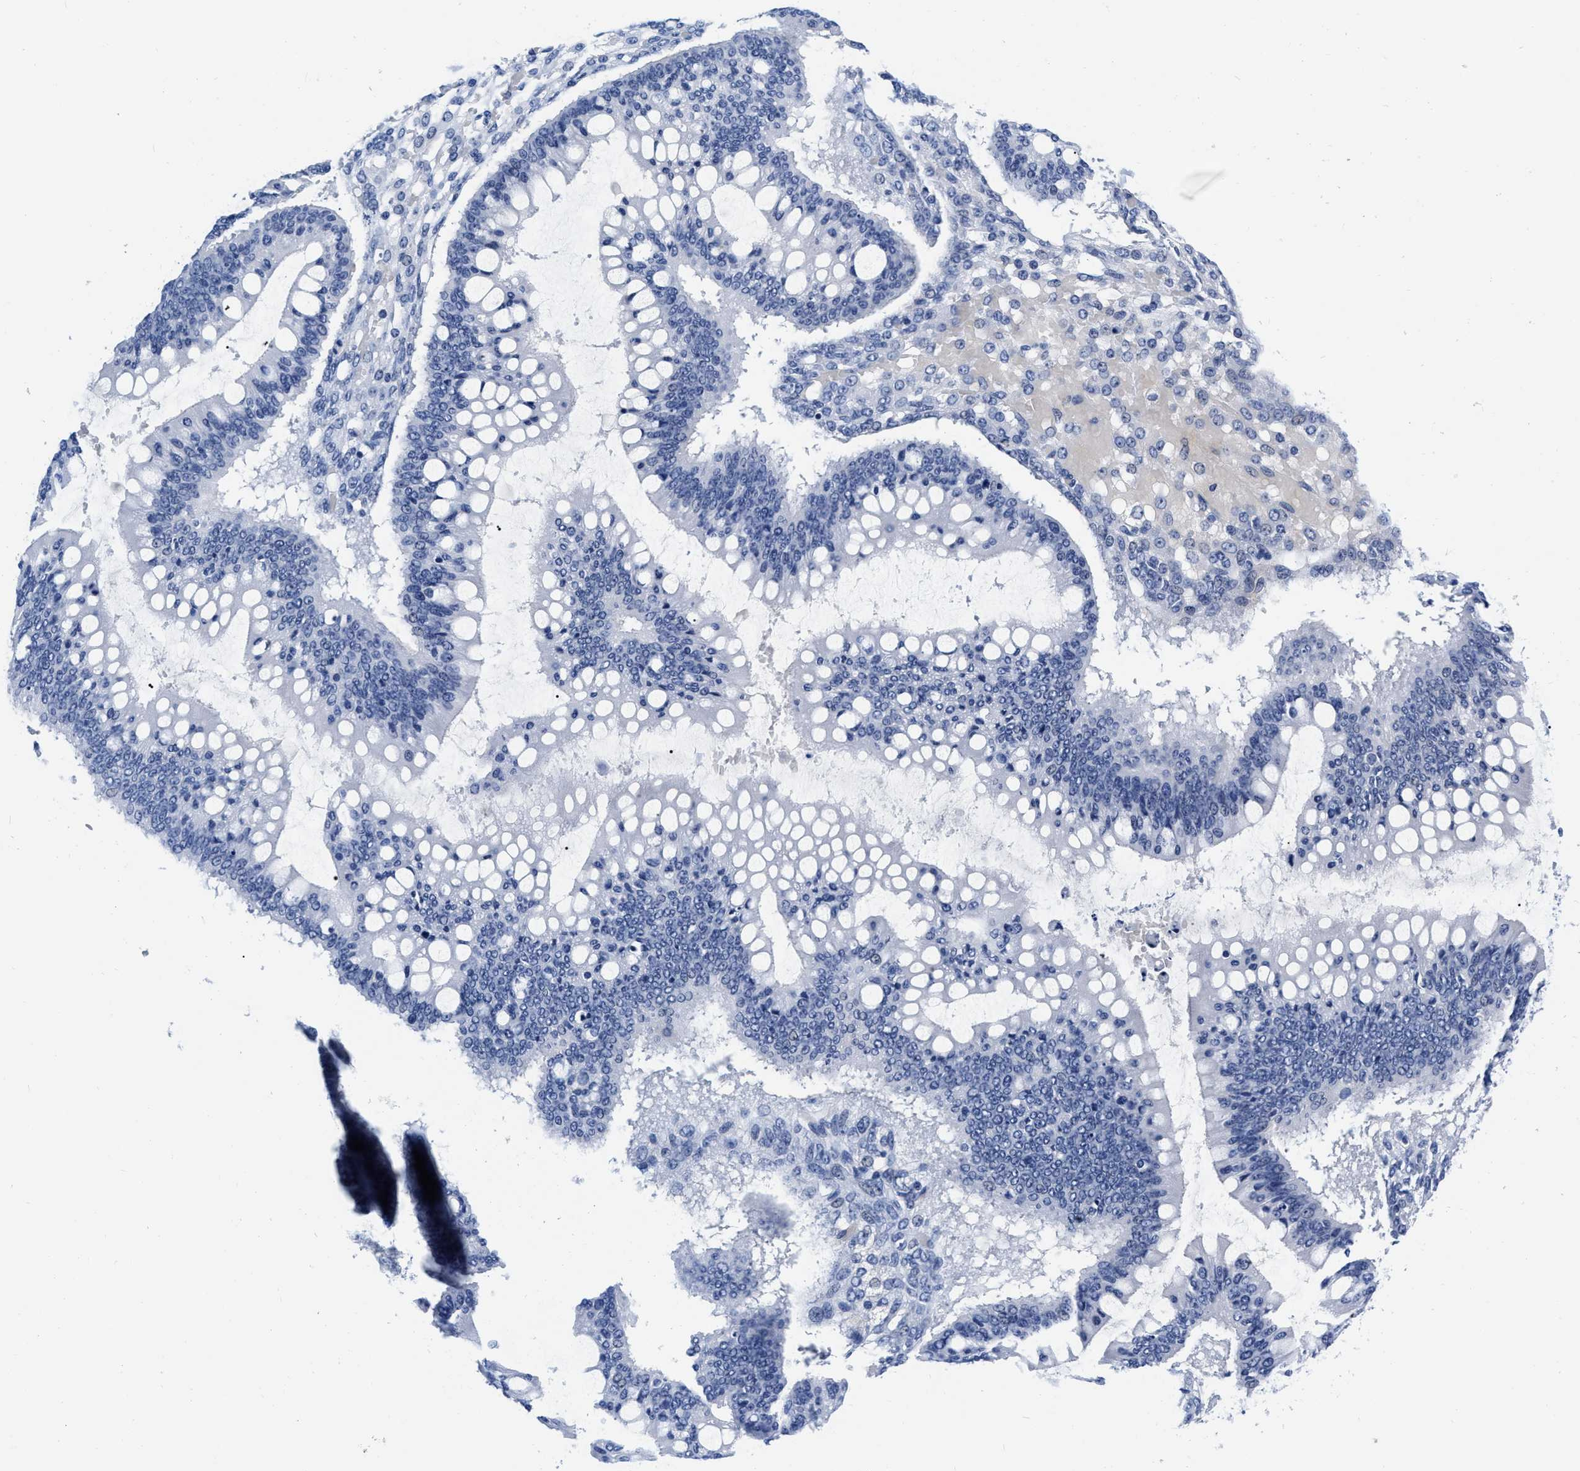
{"staining": {"intensity": "negative", "quantity": "none", "location": "none"}, "tissue": "ovarian cancer", "cell_type": "Tumor cells", "image_type": "cancer", "snomed": [{"axis": "morphology", "description": "Cystadenocarcinoma, mucinous, NOS"}, {"axis": "topography", "description": "Ovary"}], "caption": "This micrograph is of ovarian cancer (mucinous cystadenocarcinoma) stained with immunohistochemistry to label a protein in brown with the nuclei are counter-stained blue. There is no expression in tumor cells.", "gene": "CER1", "patient": {"sex": "female", "age": 73}}